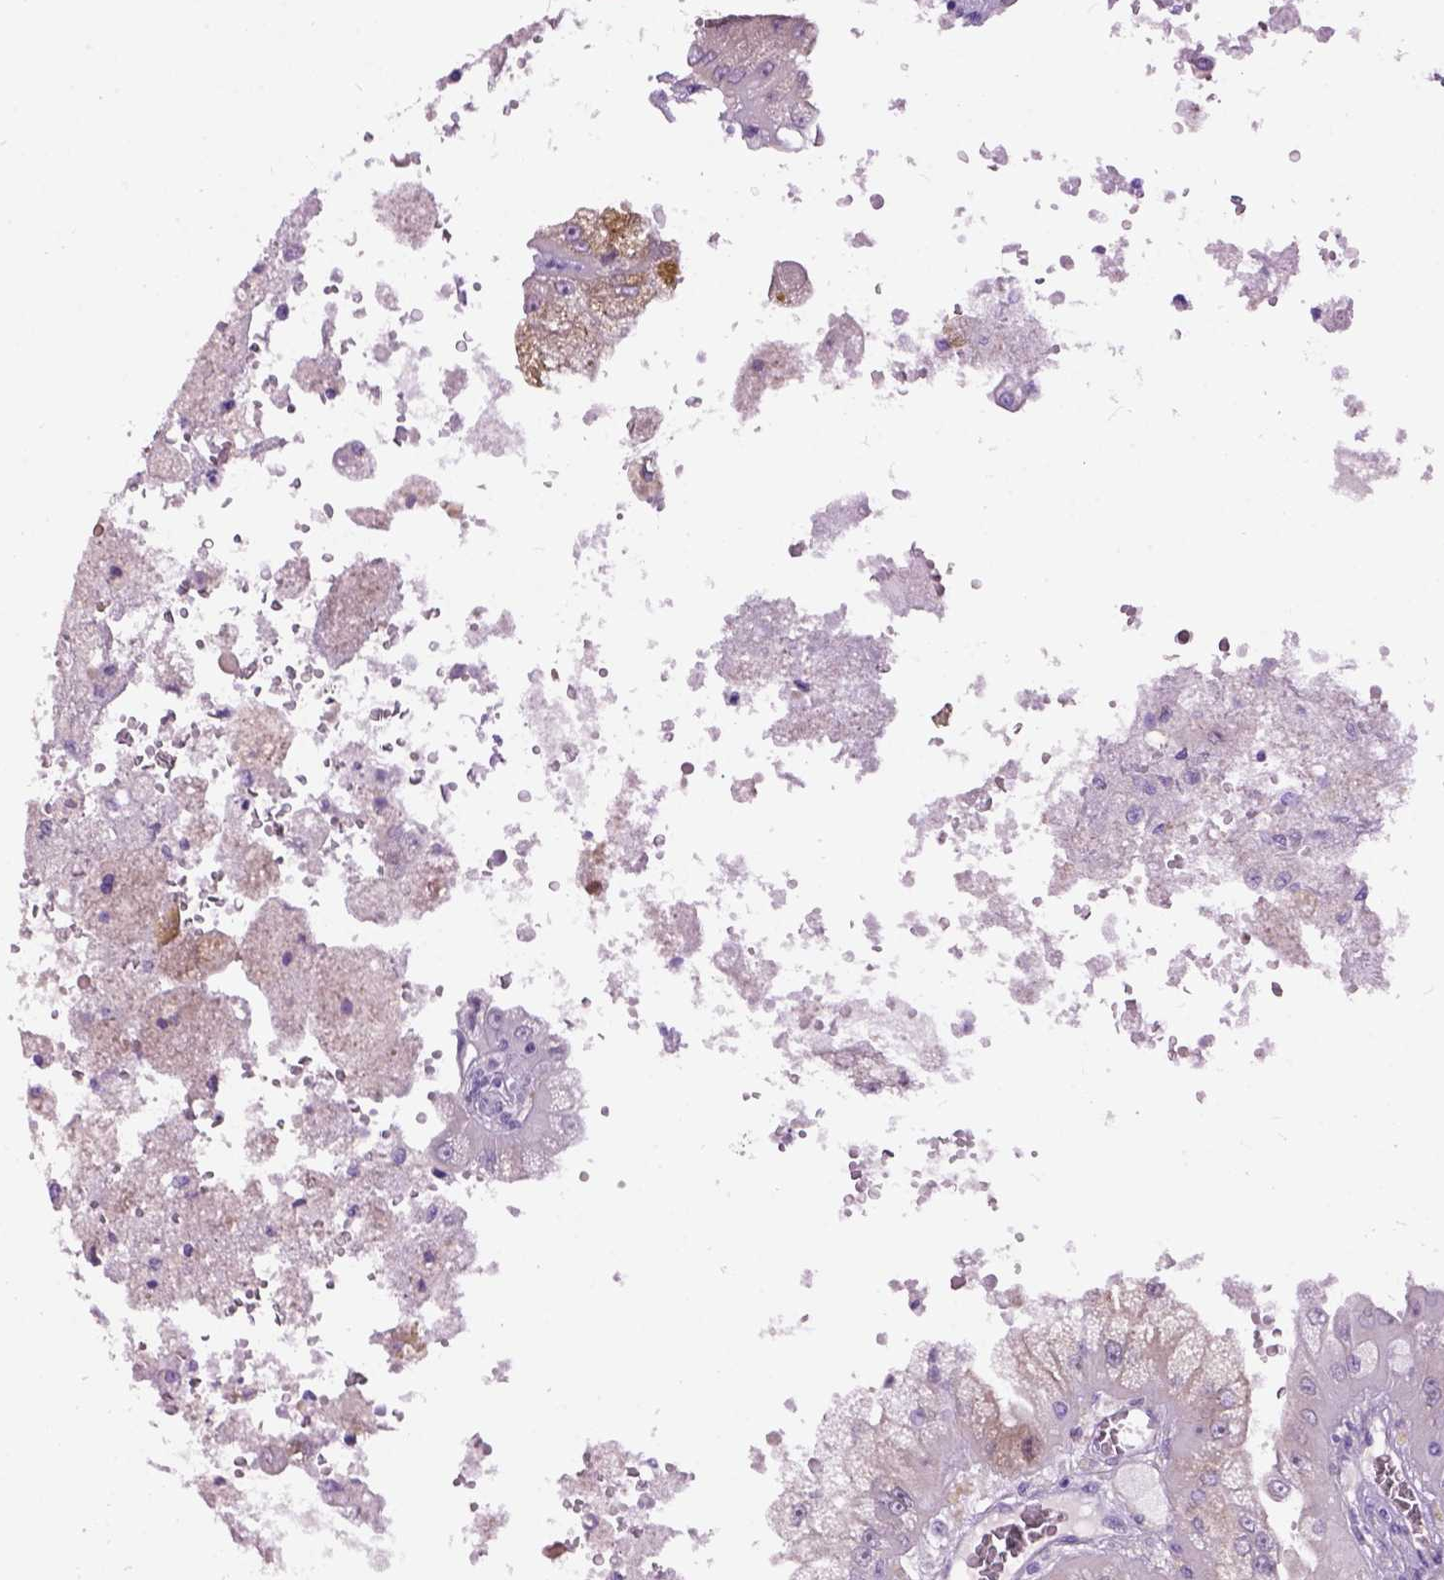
{"staining": {"intensity": "moderate", "quantity": "<25%", "location": "cytoplasmic/membranous"}, "tissue": "renal cancer", "cell_type": "Tumor cells", "image_type": "cancer", "snomed": [{"axis": "morphology", "description": "Adenocarcinoma, NOS"}, {"axis": "topography", "description": "Kidney"}], "caption": "Human renal cancer (adenocarcinoma) stained for a protein (brown) reveals moderate cytoplasmic/membranous positive positivity in about <25% of tumor cells.", "gene": "MAPT", "patient": {"sex": "male", "age": 58}}